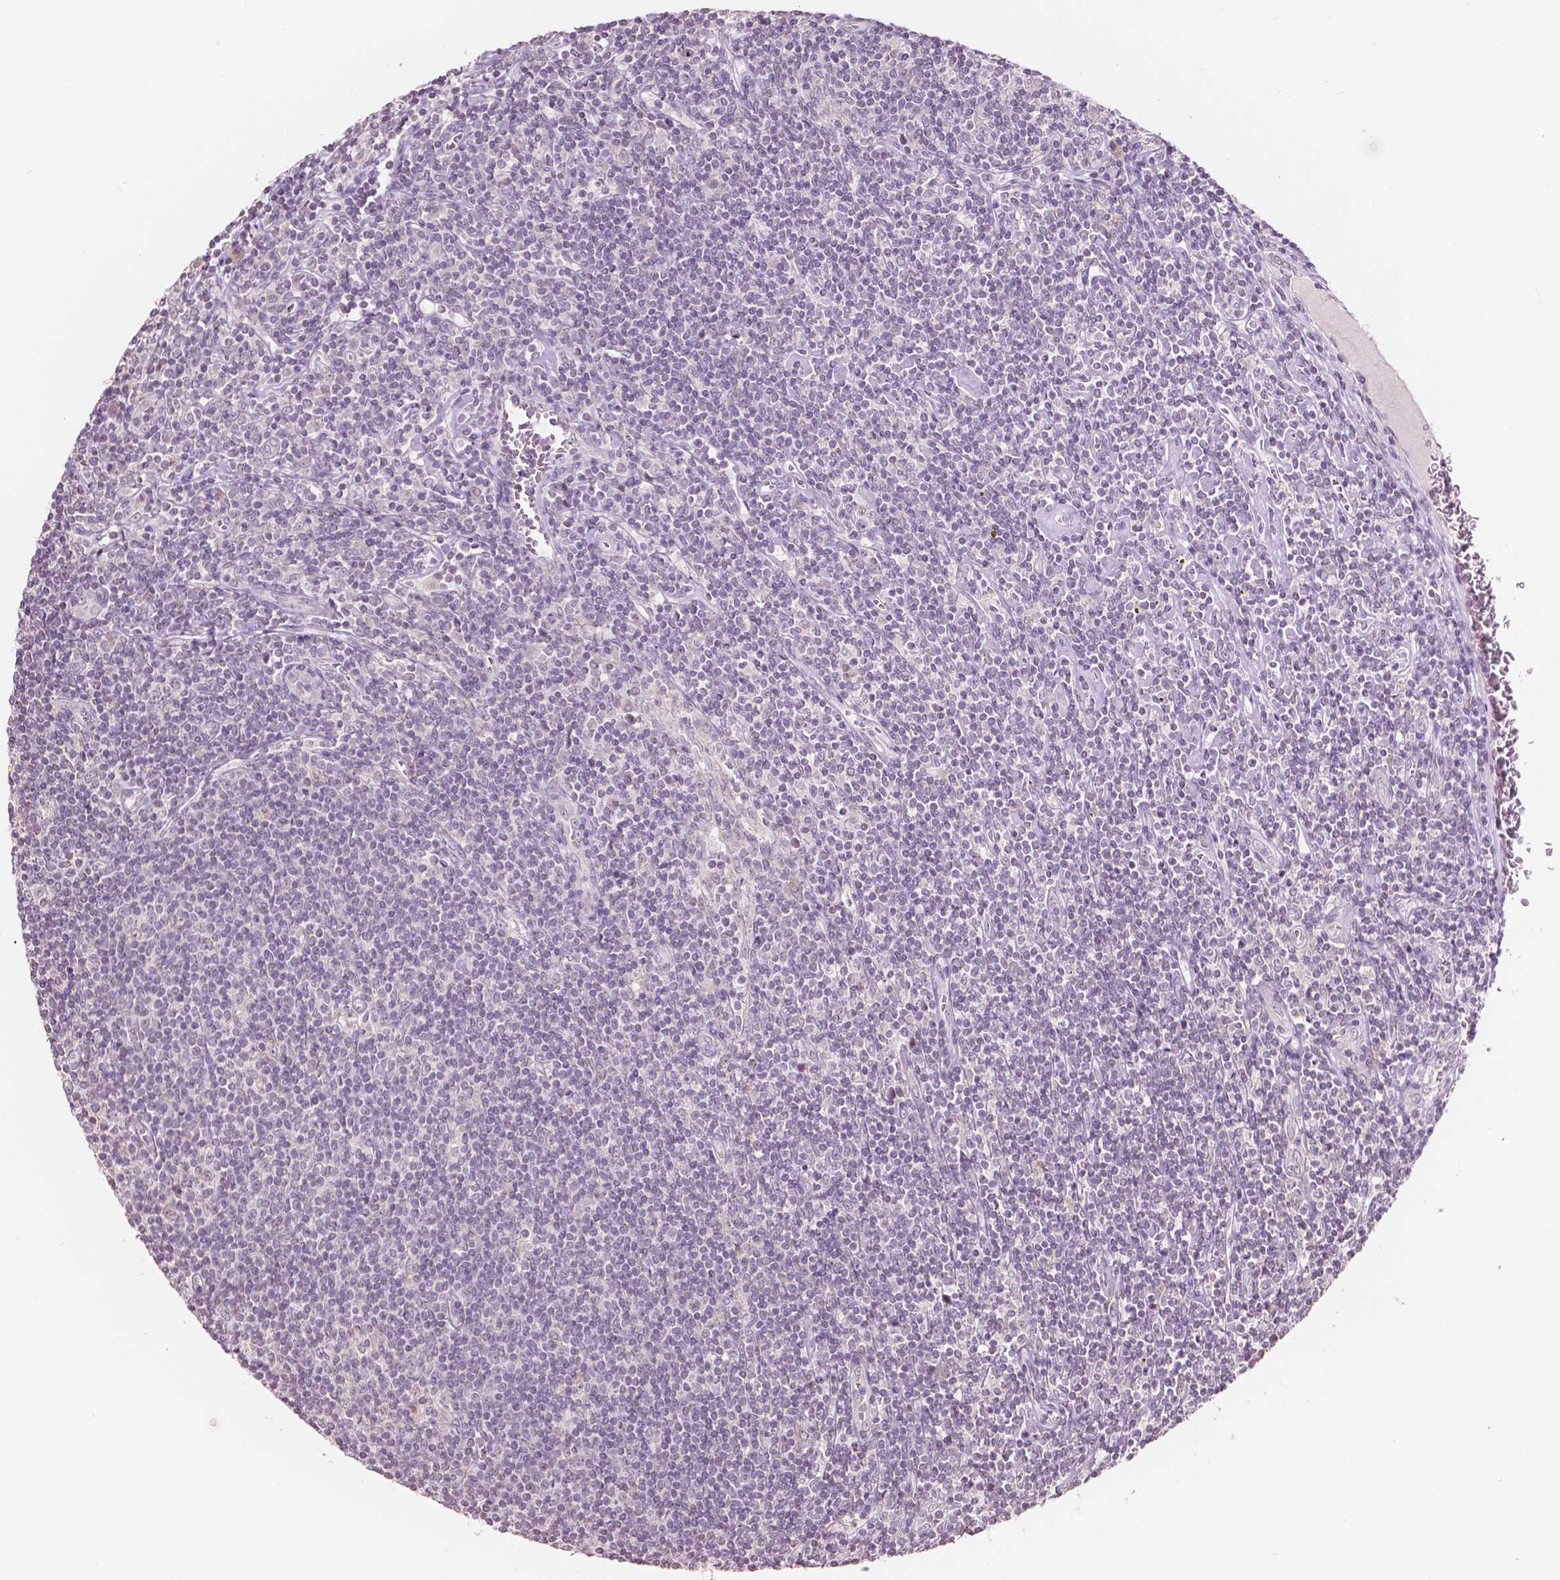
{"staining": {"intensity": "negative", "quantity": "none", "location": "none"}, "tissue": "lymphoma", "cell_type": "Tumor cells", "image_type": "cancer", "snomed": [{"axis": "morphology", "description": "Hodgkin's disease, NOS"}, {"axis": "topography", "description": "Lymph node"}], "caption": "This is an IHC photomicrograph of lymphoma. There is no expression in tumor cells.", "gene": "NOS1AP", "patient": {"sex": "male", "age": 40}}